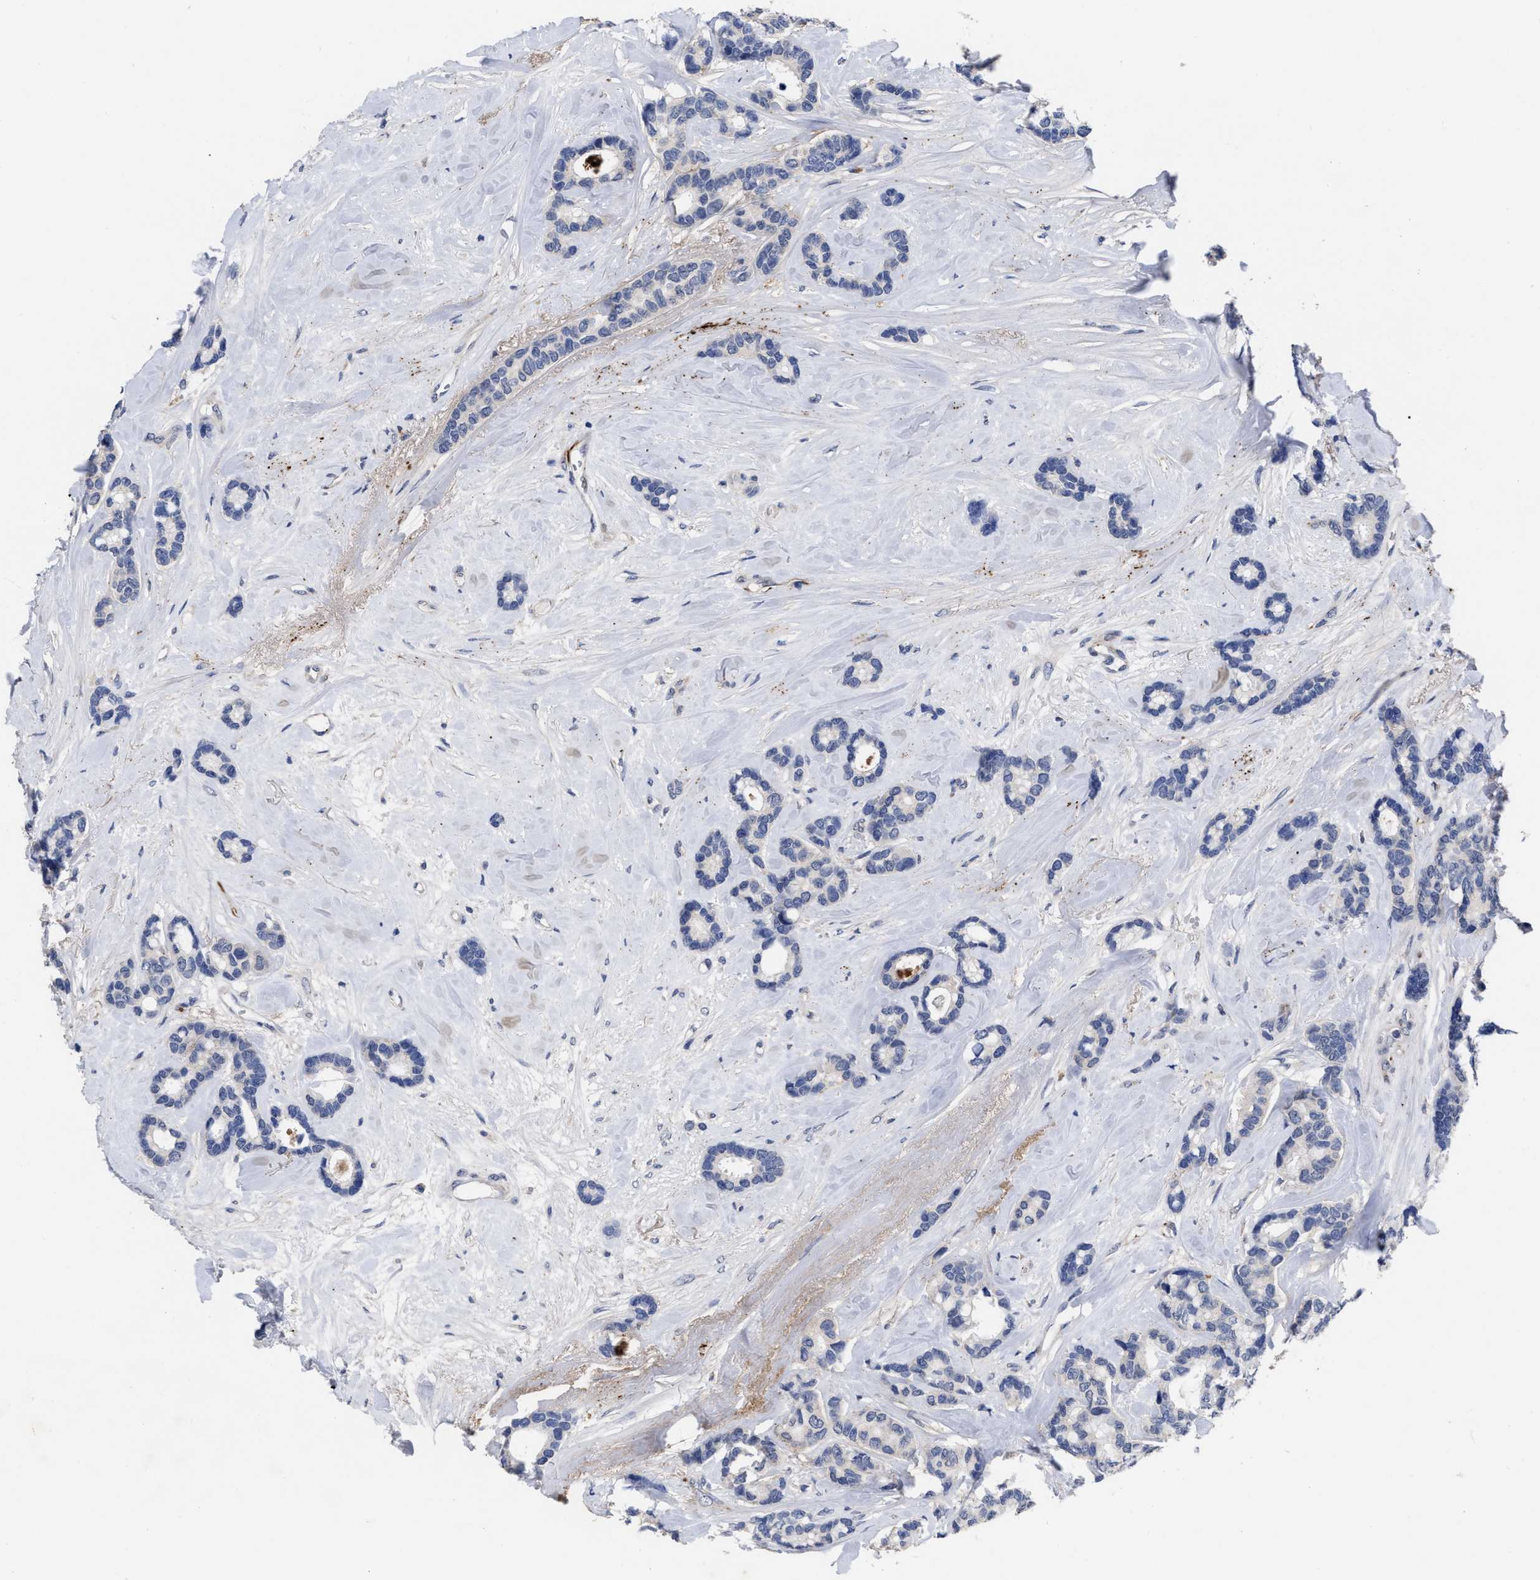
{"staining": {"intensity": "negative", "quantity": "none", "location": "none"}, "tissue": "breast cancer", "cell_type": "Tumor cells", "image_type": "cancer", "snomed": [{"axis": "morphology", "description": "Duct carcinoma"}, {"axis": "topography", "description": "Breast"}], "caption": "Human breast invasive ductal carcinoma stained for a protein using IHC reveals no expression in tumor cells.", "gene": "CCN5", "patient": {"sex": "female", "age": 87}}